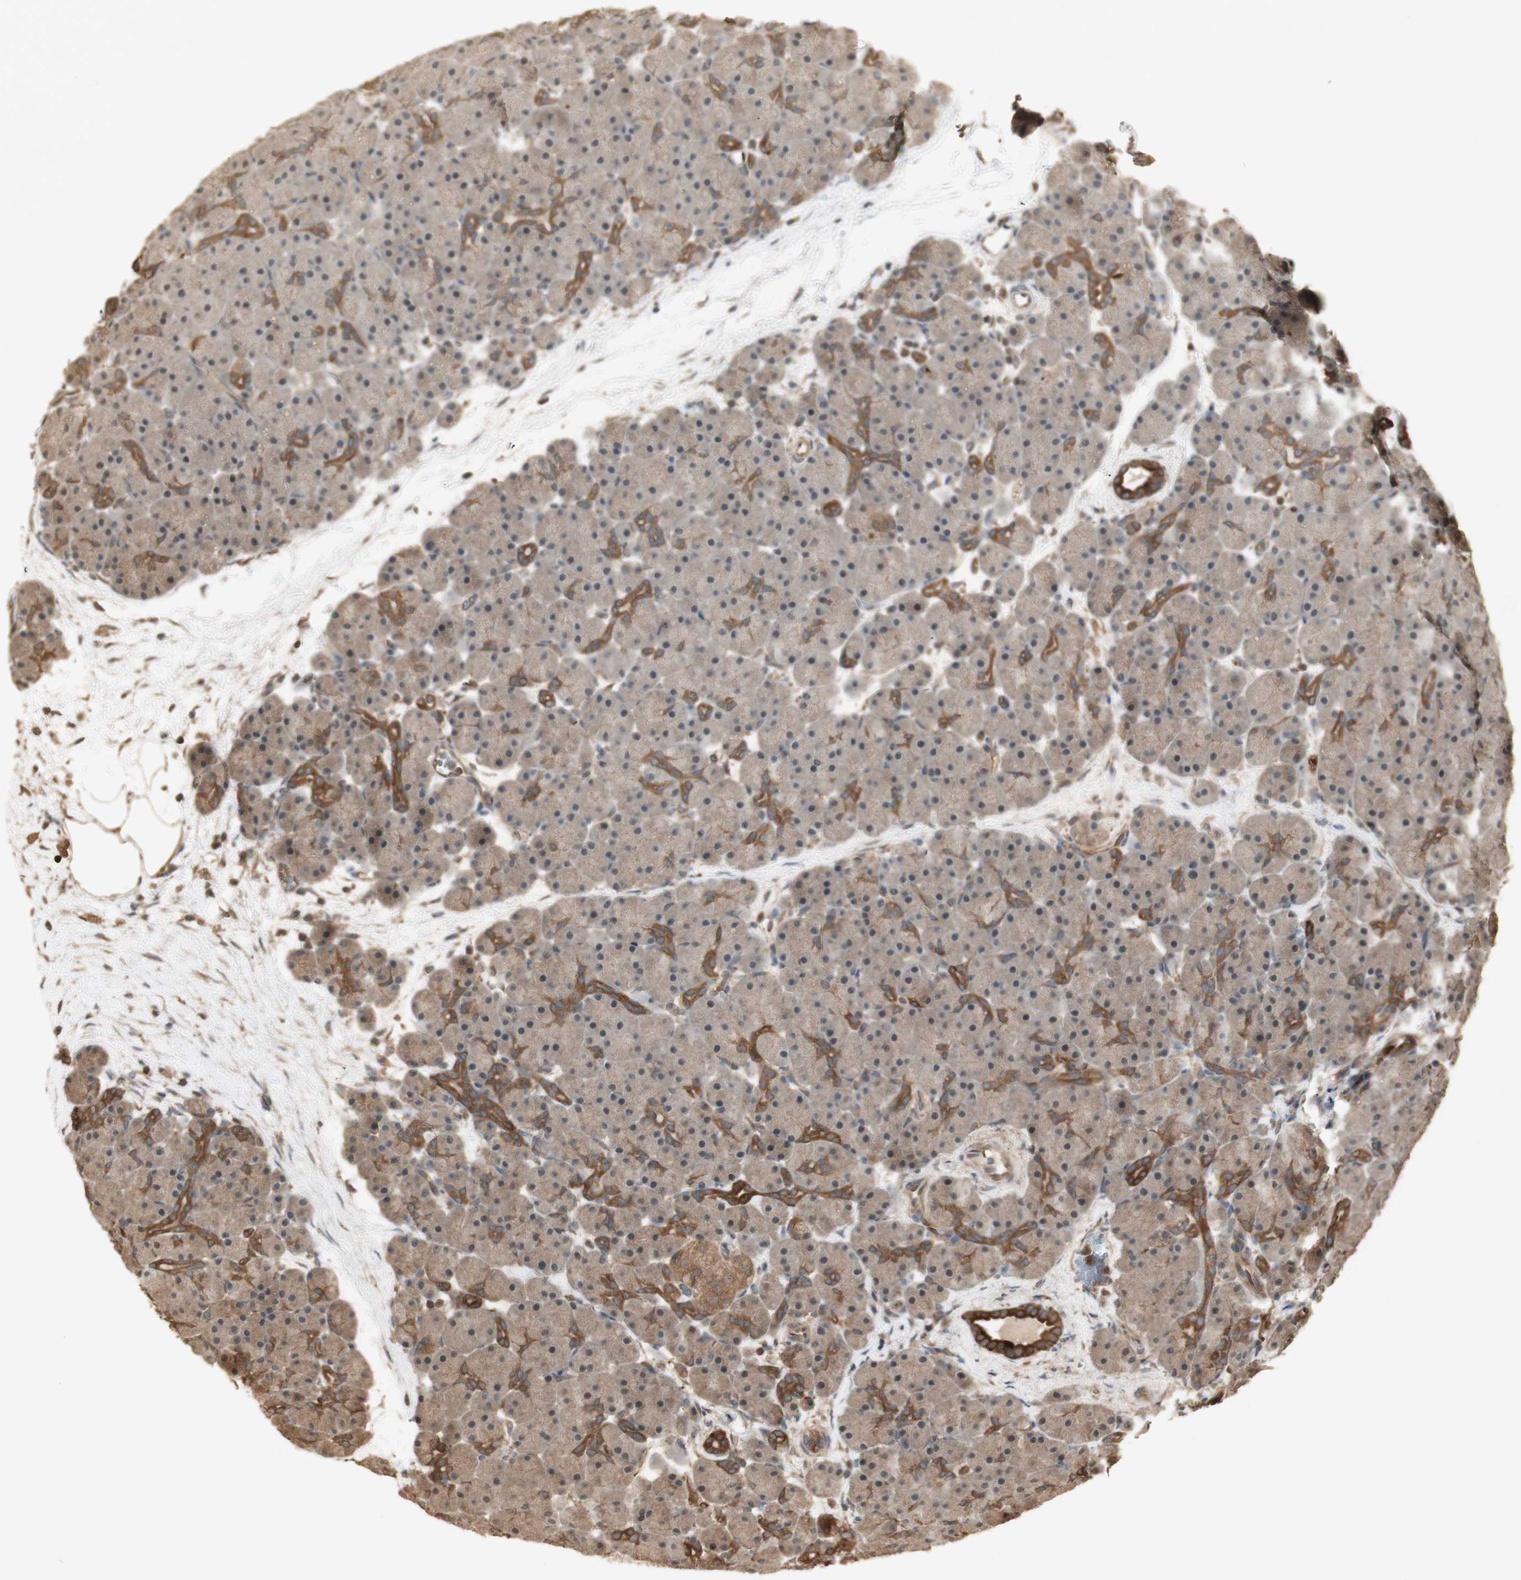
{"staining": {"intensity": "moderate", "quantity": "25%-75%", "location": "cytoplasmic/membranous"}, "tissue": "pancreas", "cell_type": "Exocrine glandular cells", "image_type": "normal", "snomed": [{"axis": "morphology", "description": "Normal tissue, NOS"}, {"axis": "topography", "description": "Pancreas"}], "caption": "Brown immunohistochemical staining in benign pancreas shows moderate cytoplasmic/membranous staining in about 25%-75% of exocrine glandular cells. (IHC, brightfield microscopy, high magnification).", "gene": "YWHAB", "patient": {"sex": "male", "age": 66}}